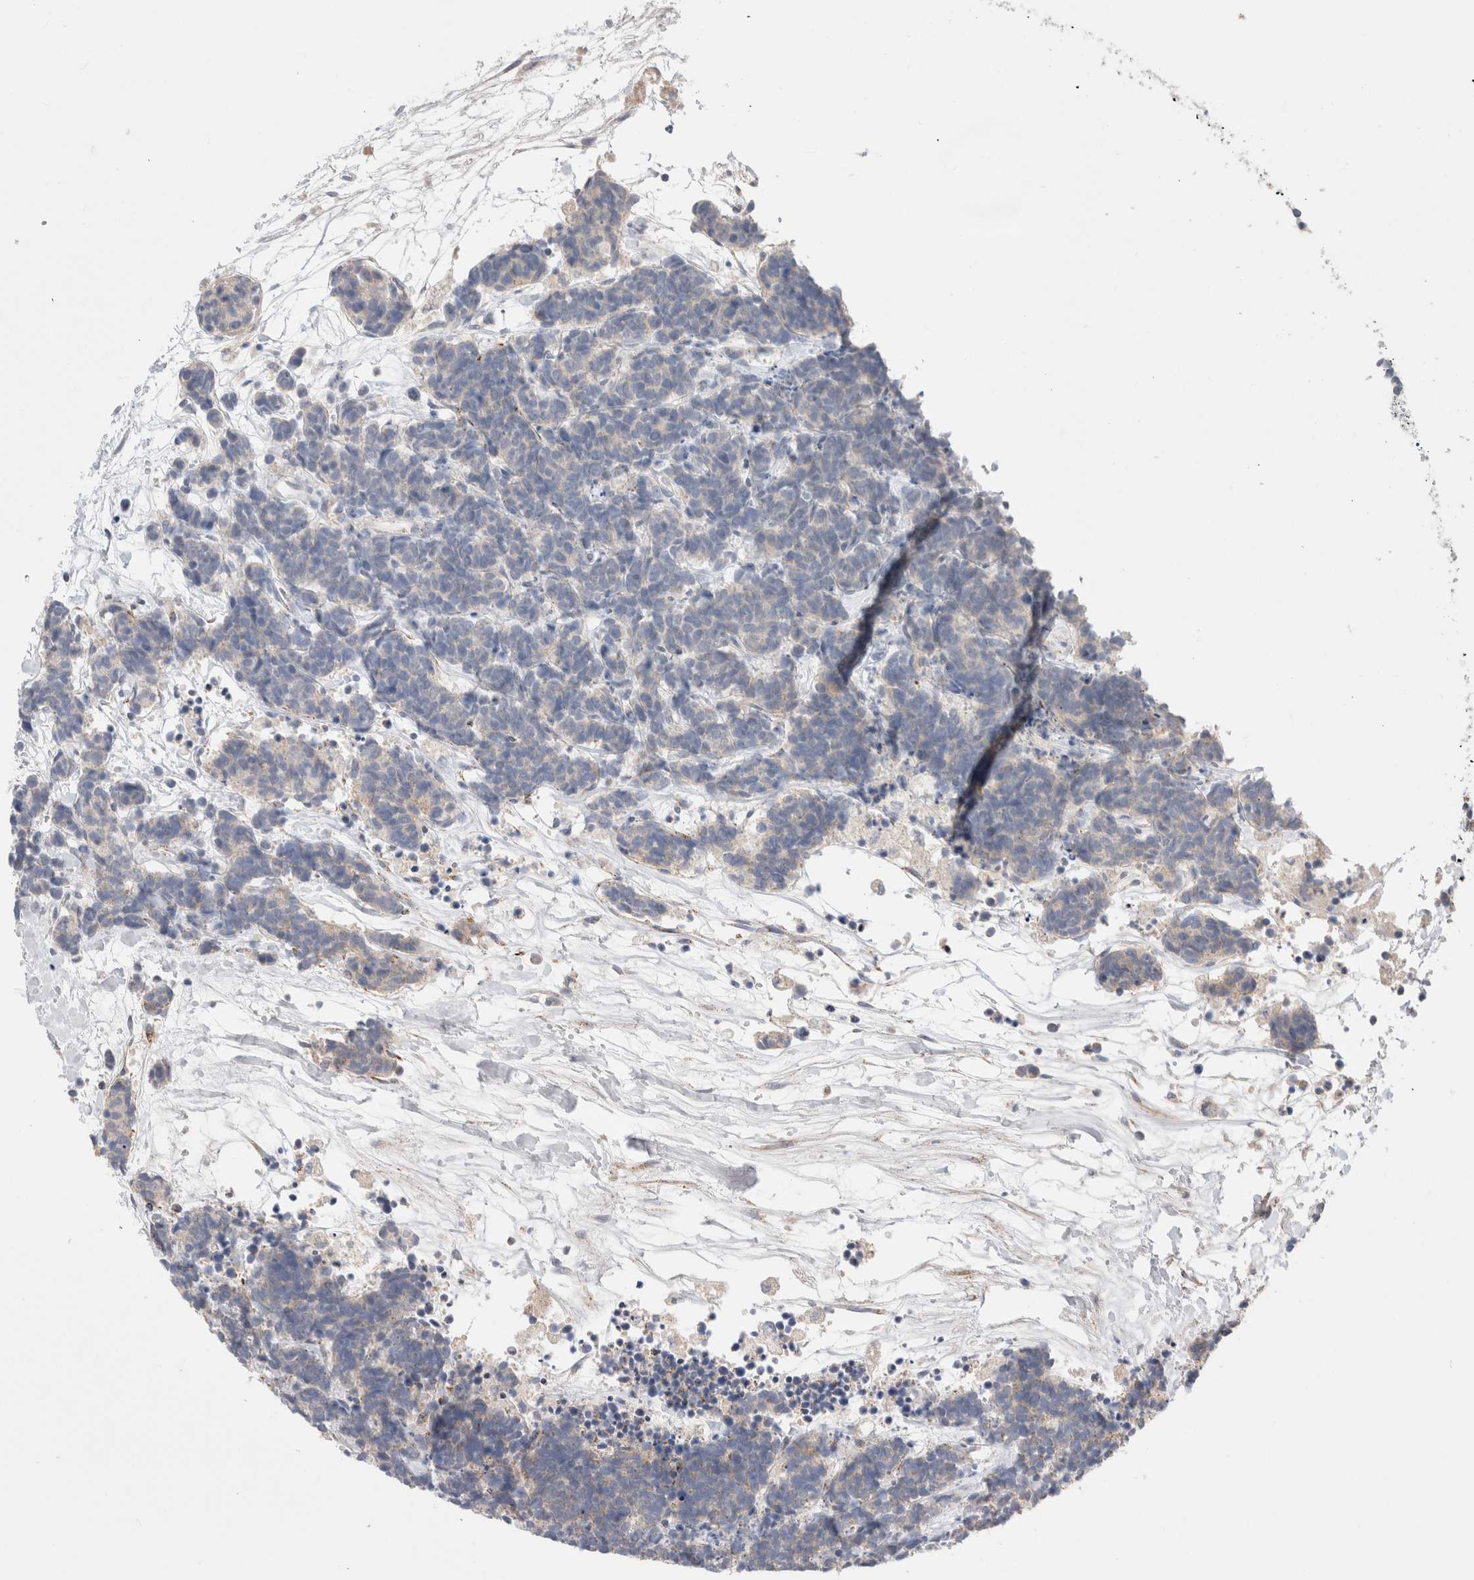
{"staining": {"intensity": "negative", "quantity": "none", "location": "none"}, "tissue": "carcinoid", "cell_type": "Tumor cells", "image_type": "cancer", "snomed": [{"axis": "morphology", "description": "Carcinoma, NOS"}, {"axis": "morphology", "description": "Carcinoid, malignant, NOS"}, {"axis": "topography", "description": "Urinary bladder"}], "caption": "High power microscopy micrograph of an immunohistochemistry photomicrograph of carcinoid, revealing no significant positivity in tumor cells. The staining is performed using DAB (3,3'-diaminobenzidine) brown chromogen with nuclei counter-stained in using hematoxylin.", "gene": "CHADL", "patient": {"sex": "male", "age": 57}}